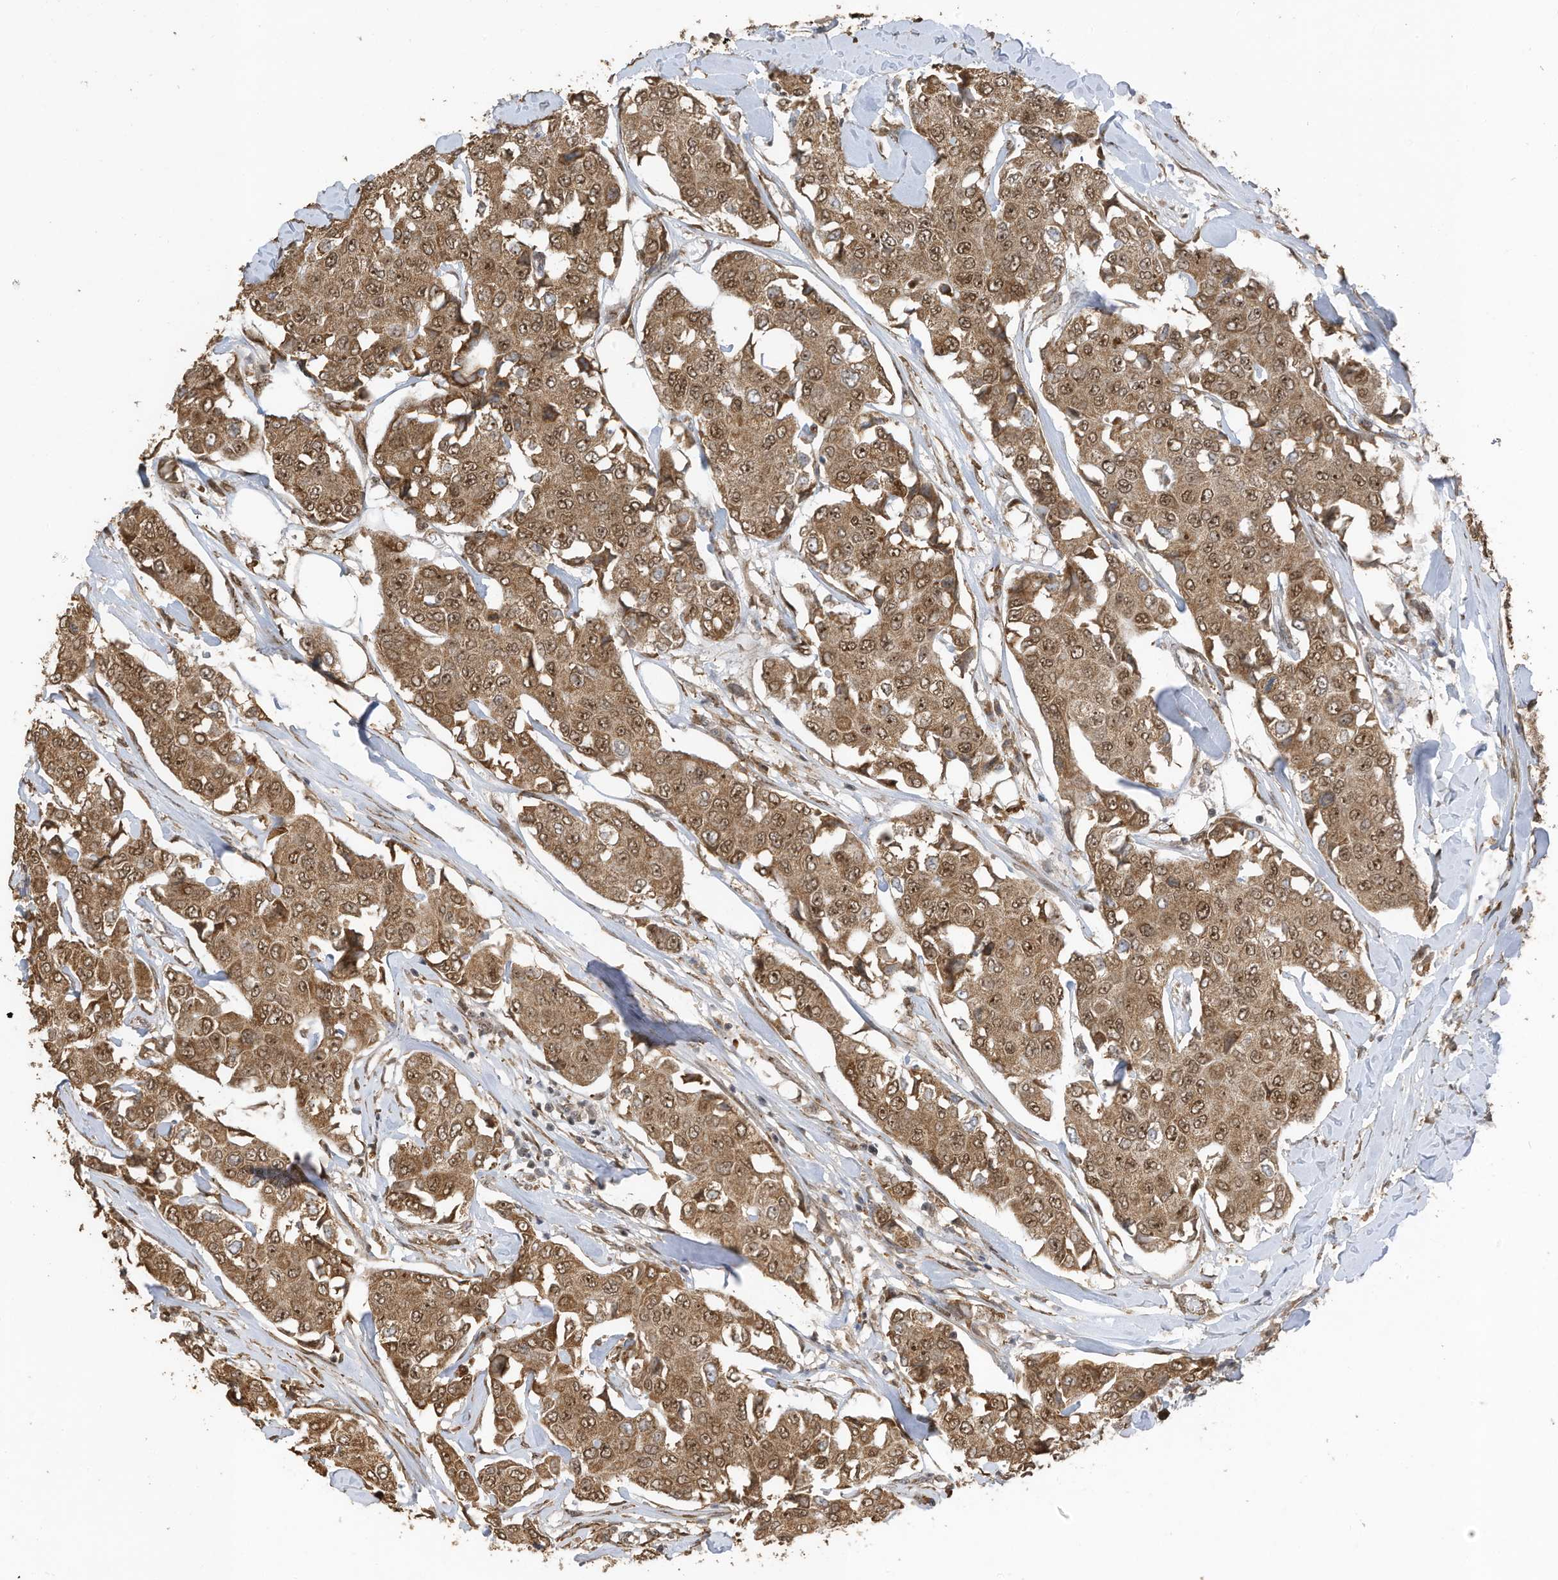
{"staining": {"intensity": "moderate", "quantity": ">75%", "location": "cytoplasmic/membranous,nuclear"}, "tissue": "breast cancer", "cell_type": "Tumor cells", "image_type": "cancer", "snomed": [{"axis": "morphology", "description": "Duct carcinoma"}, {"axis": "topography", "description": "Breast"}], "caption": "This is a micrograph of immunohistochemistry (IHC) staining of breast cancer, which shows moderate staining in the cytoplasmic/membranous and nuclear of tumor cells.", "gene": "ERLEC1", "patient": {"sex": "female", "age": 80}}